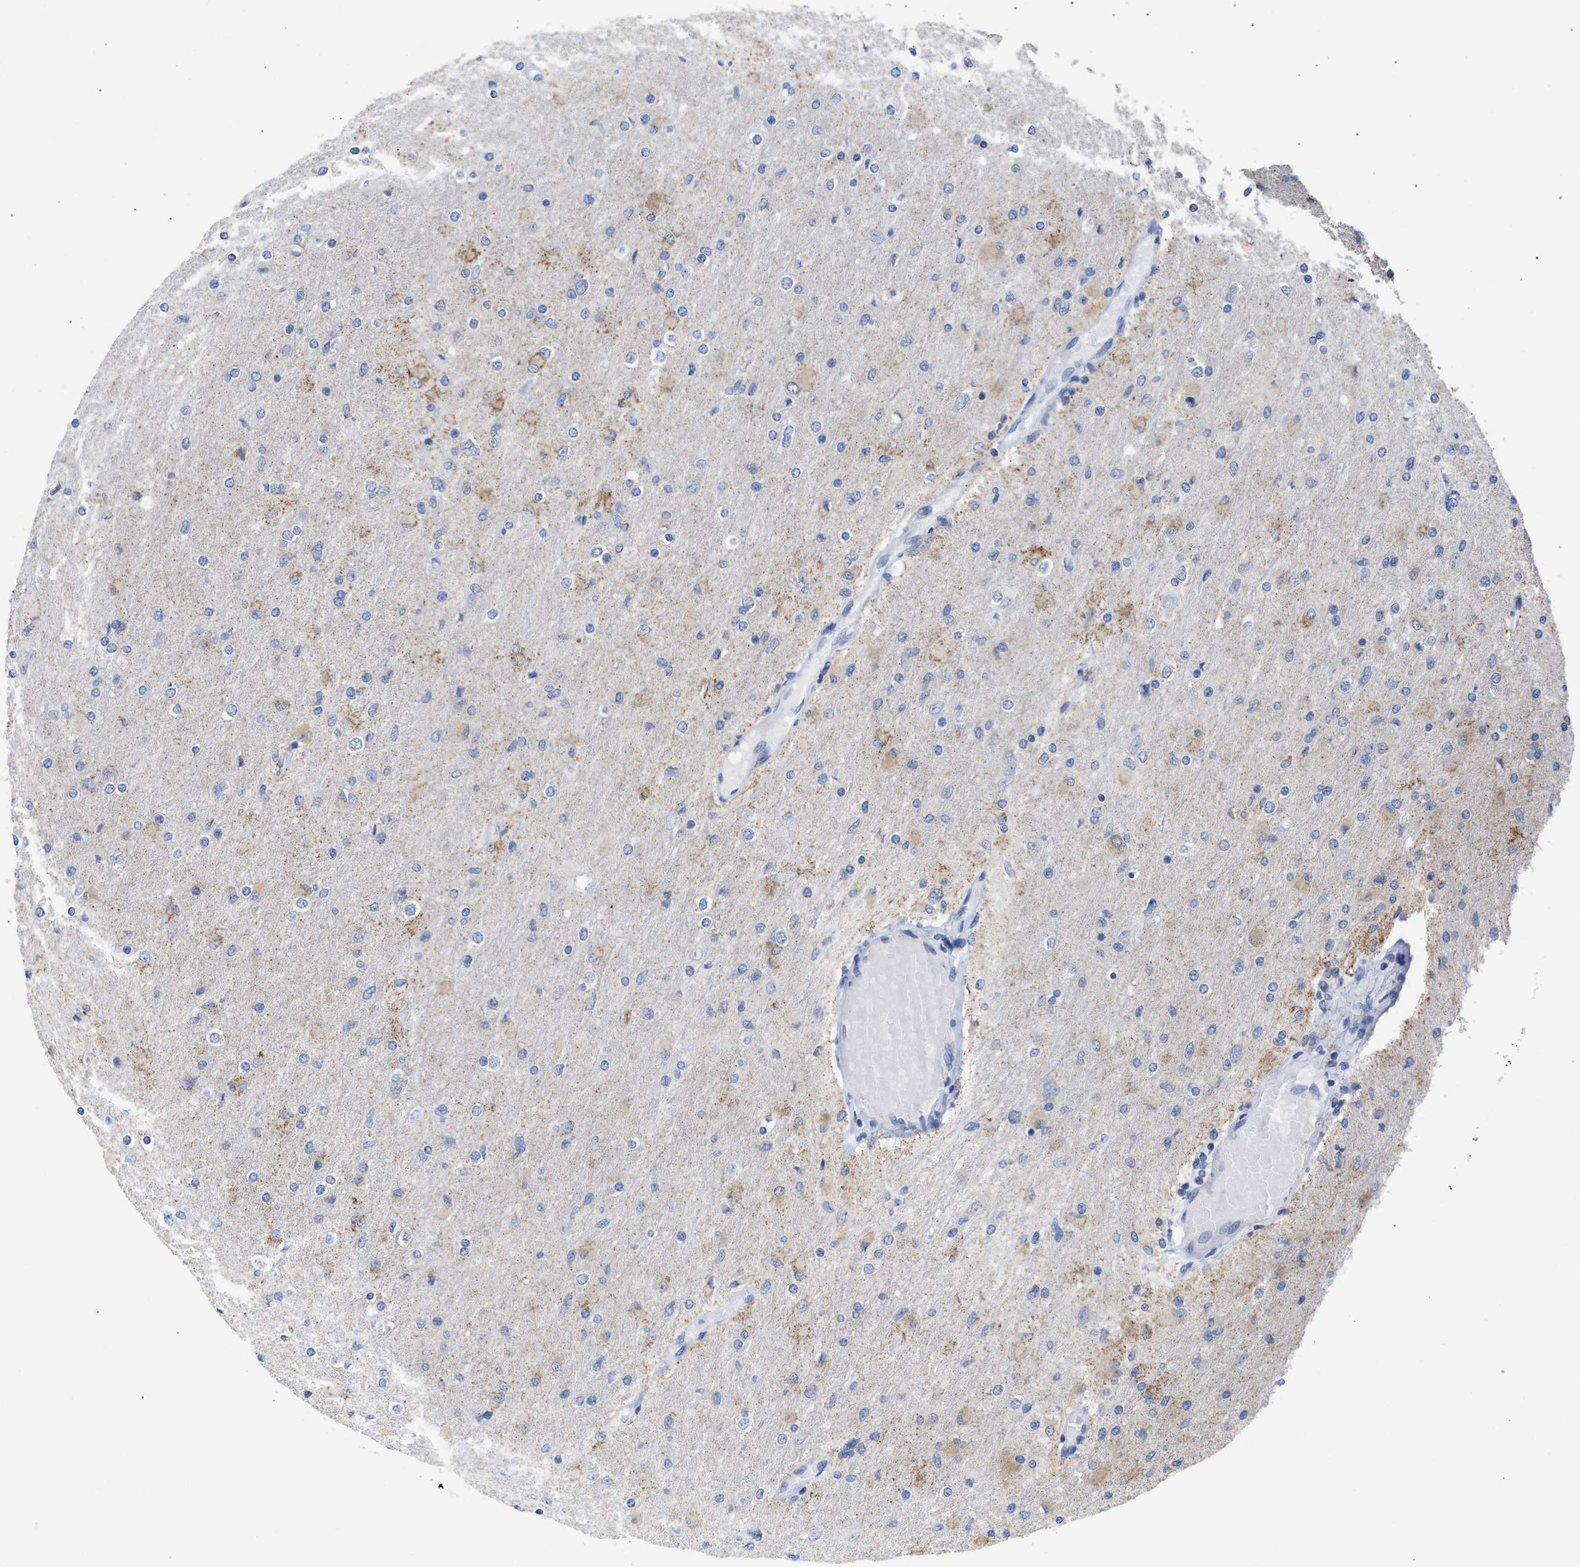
{"staining": {"intensity": "weak", "quantity": "25%-75%", "location": "cytoplasmic/membranous"}, "tissue": "glioma", "cell_type": "Tumor cells", "image_type": "cancer", "snomed": [{"axis": "morphology", "description": "Glioma, malignant, High grade"}, {"axis": "topography", "description": "Cerebral cortex"}], "caption": "About 25%-75% of tumor cells in malignant high-grade glioma reveal weak cytoplasmic/membranous protein positivity as visualized by brown immunohistochemical staining.", "gene": "ACOT13", "patient": {"sex": "female", "age": 36}}